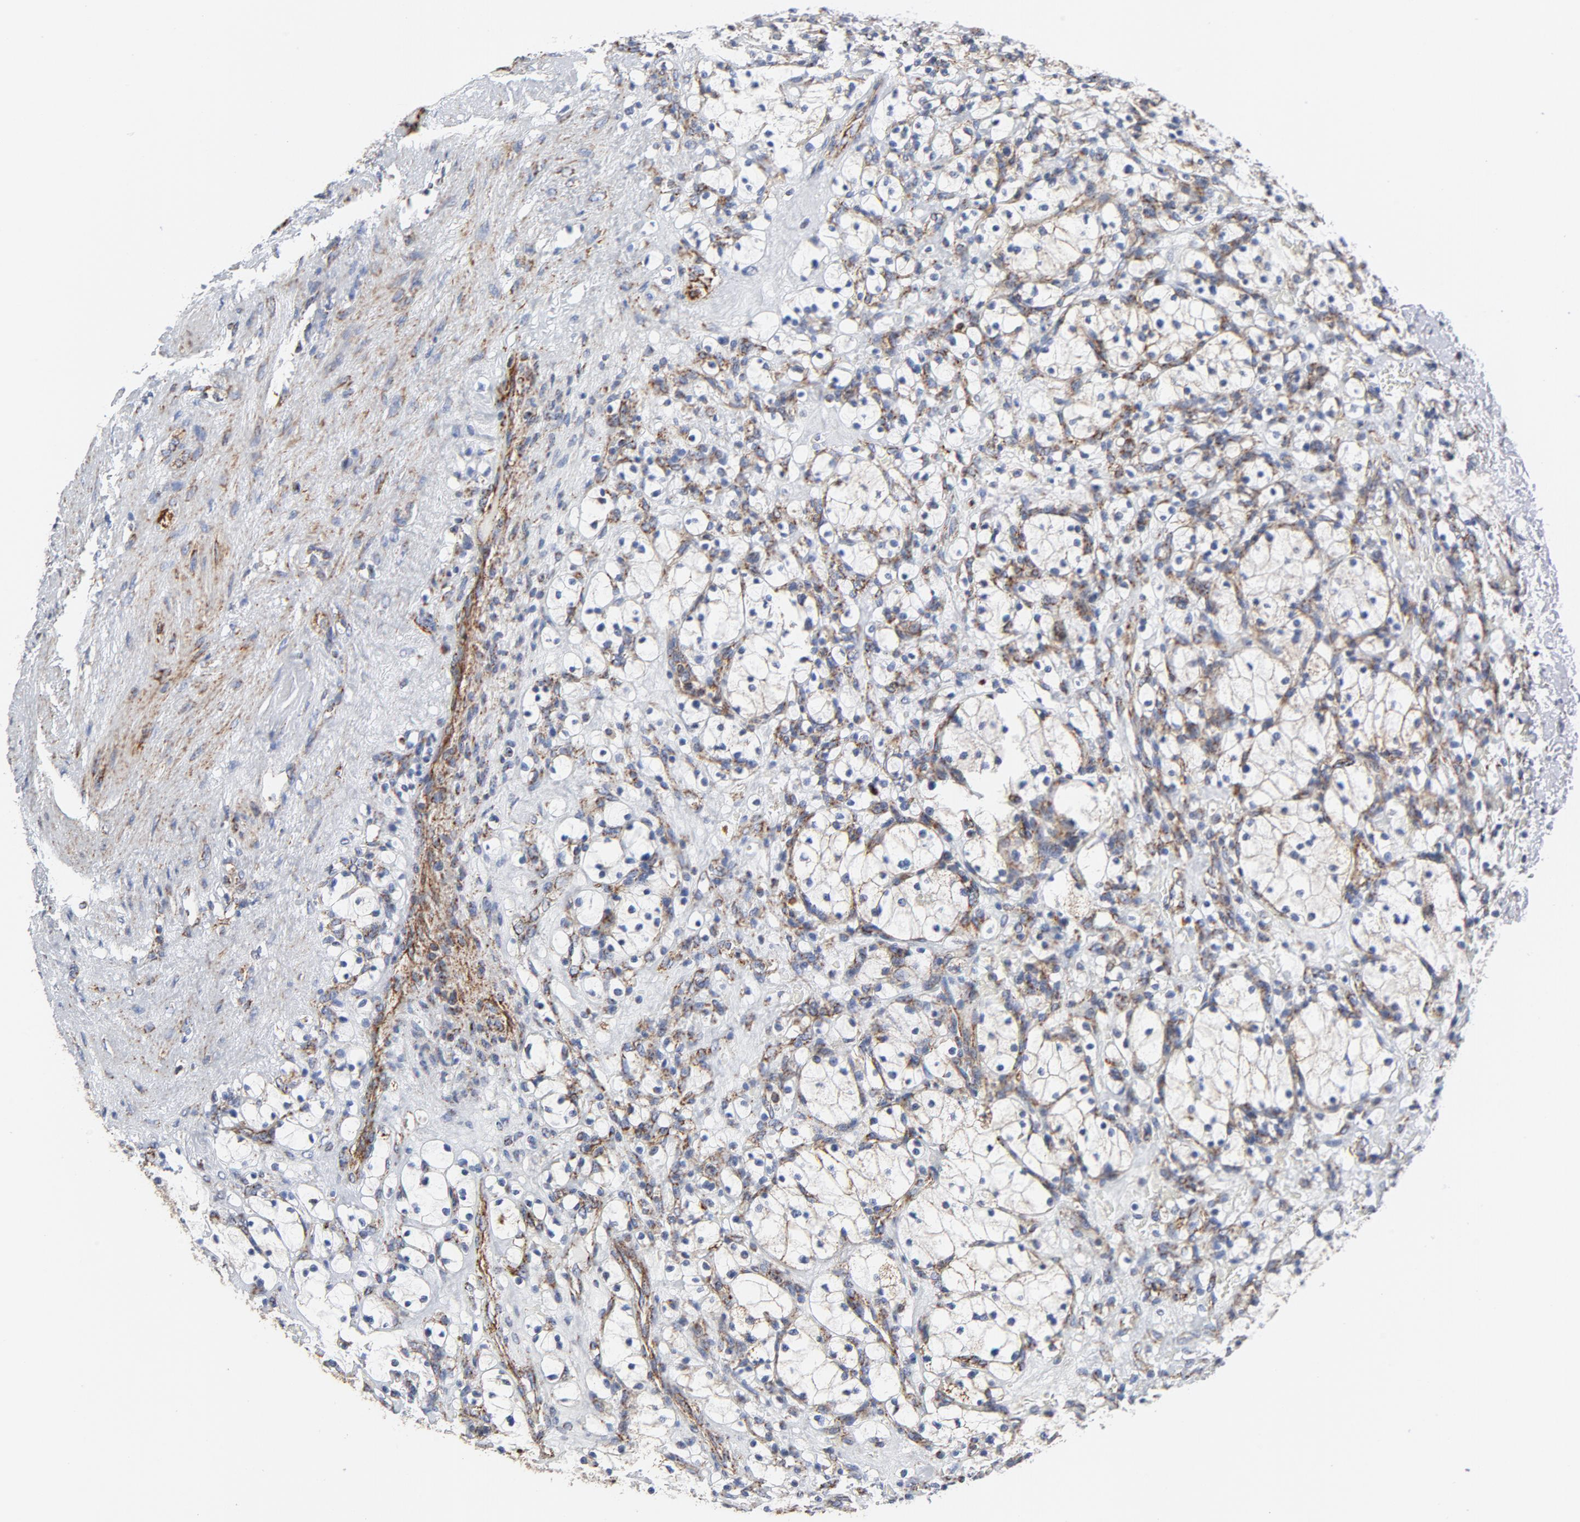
{"staining": {"intensity": "moderate", "quantity": "25%-75%", "location": "cytoplasmic/membranous"}, "tissue": "renal cancer", "cell_type": "Tumor cells", "image_type": "cancer", "snomed": [{"axis": "morphology", "description": "Adenocarcinoma, NOS"}, {"axis": "topography", "description": "Kidney"}], "caption": "An image of human adenocarcinoma (renal) stained for a protein demonstrates moderate cytoplasmic/membranous brown staining in tumor cells. Nuclei are stained in blue.", "gene": "CYCS", "patient": {"sex": "female", "age": 83}}